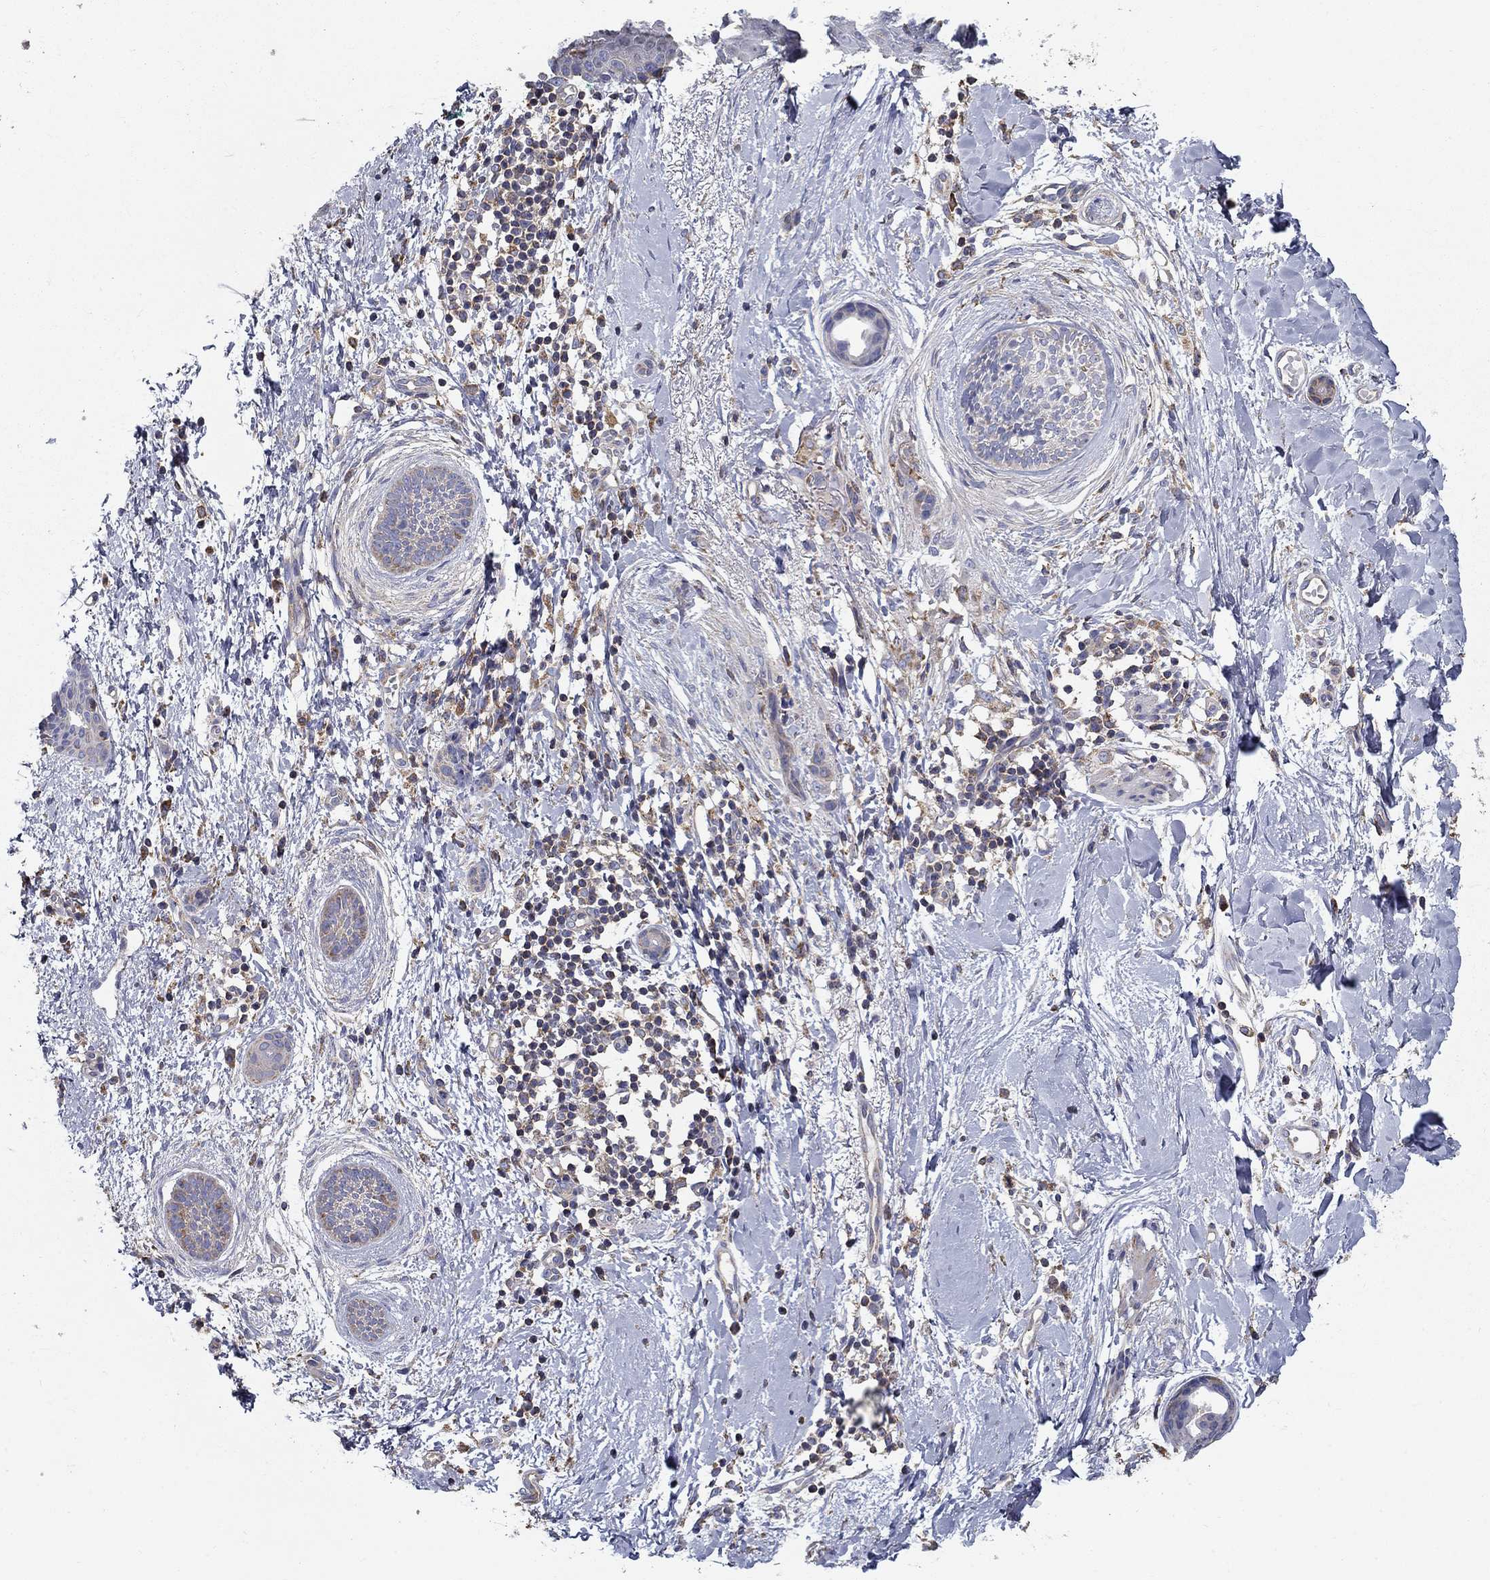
{"staining": {"intensity": "weak", "quantity": "<25%", "location": "cytoplasmic/membranous"}, "tissue": "skin cancer", "cell_type": "Tumor cells", "image_type": "cancer", "snomed": [{"axis": "morphology", "description": "Basal cell carcinoma"}, {"axis": "topography", "description": "Skin"}], "caption": "This is an immunohistochemistry photomicrograph of skin cancer (basal cell carcinoma). There is no expression in tumor cells.", "gene": "NME5", "patient": {"sex": "female", "age": 65}}